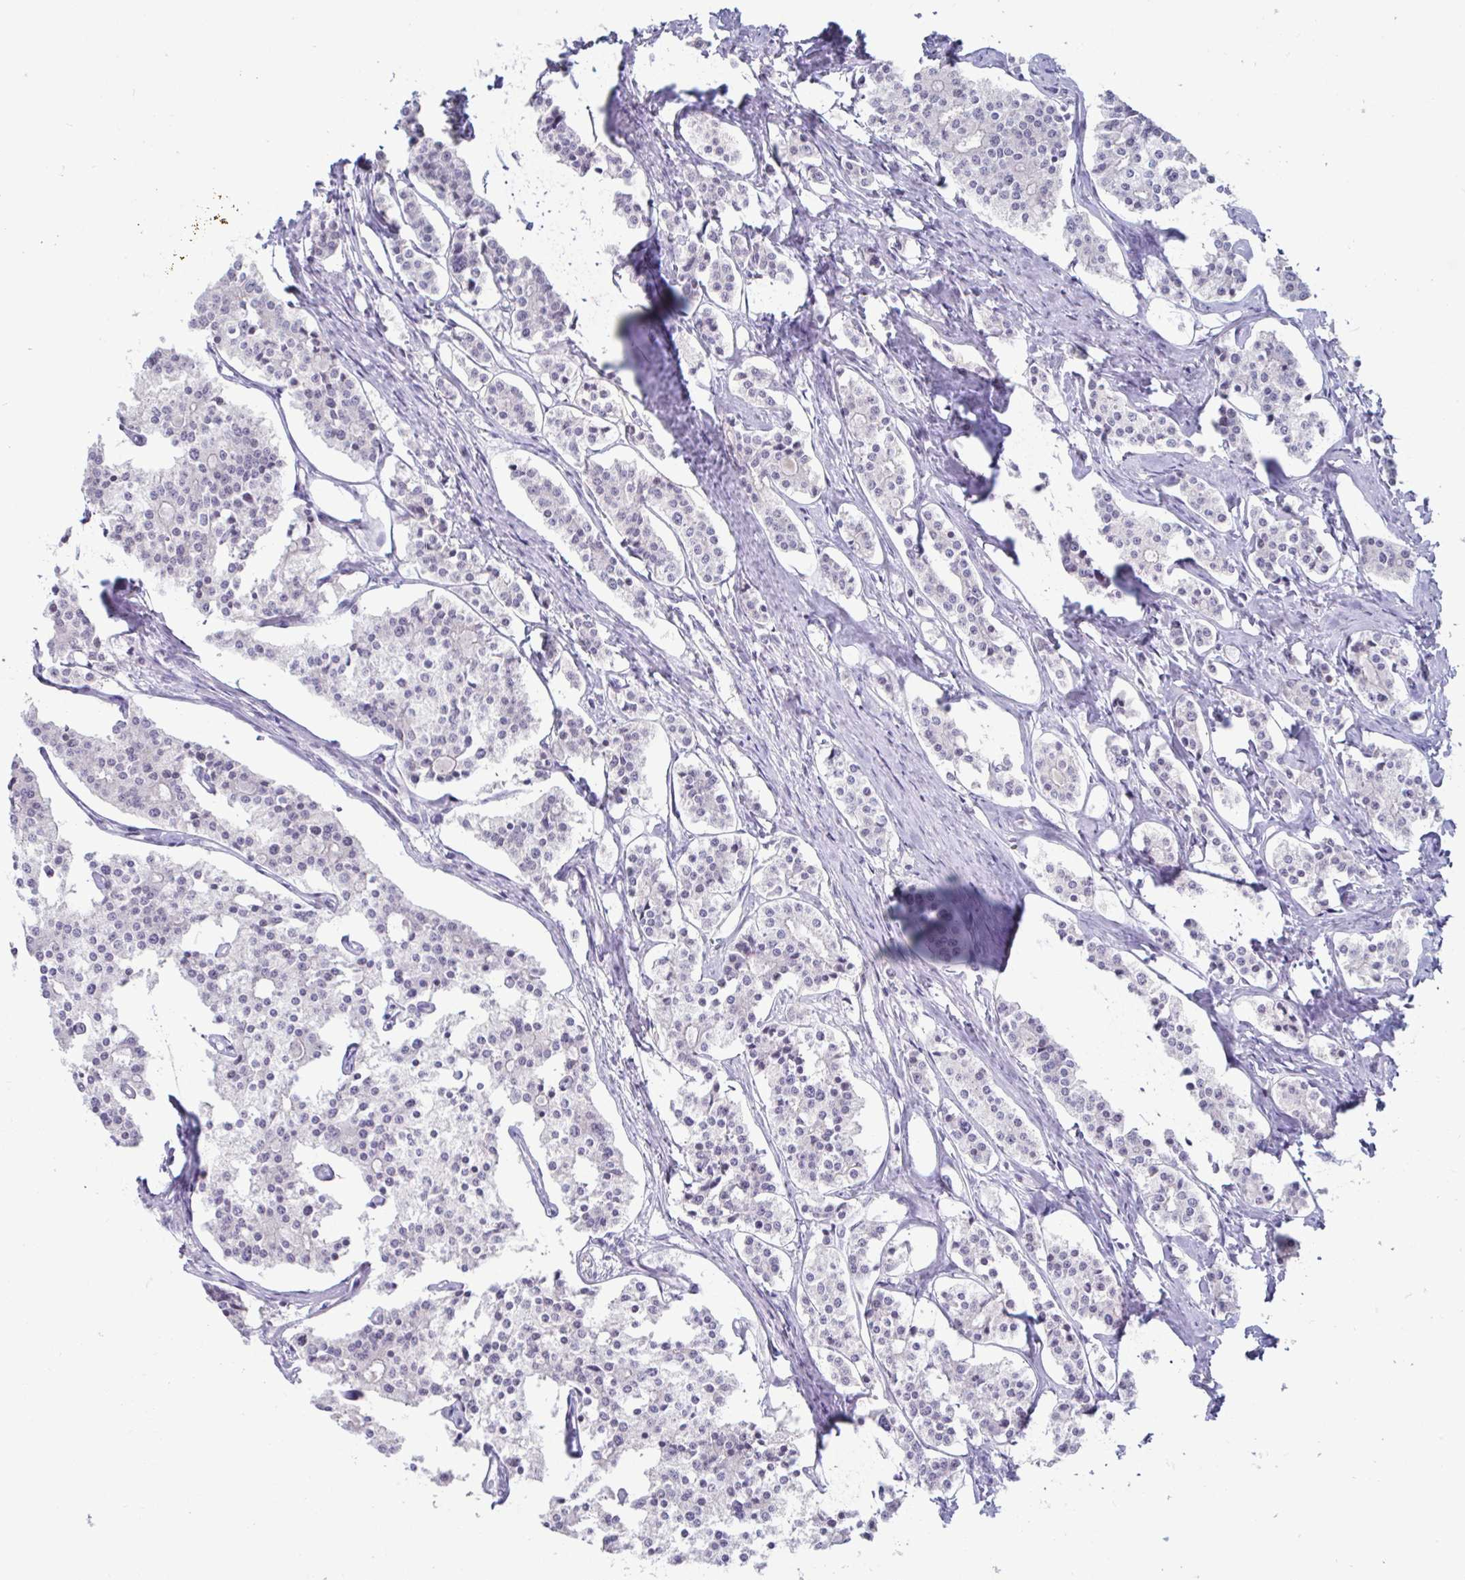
{"staining": {"intensity": "negative", "quantity": "none", "location": "none"}, "tissue": "carcinoid", "cell_type": "Tumor cells", "image_type": "cancer", "snomed": [{"axis": "morphology", "description": "Carcinoid, malignant, NOS"}, {"axis": "topography", "description": "Small intestine"}], "caption": "Immunohistochemistry photomicrograph of carcinoid (malignant) stained for a protein (brown), which demonstrates no staining in tumor cells.", "gene": "GSTM1", "patient": {"sex": "male", "age": 63}}